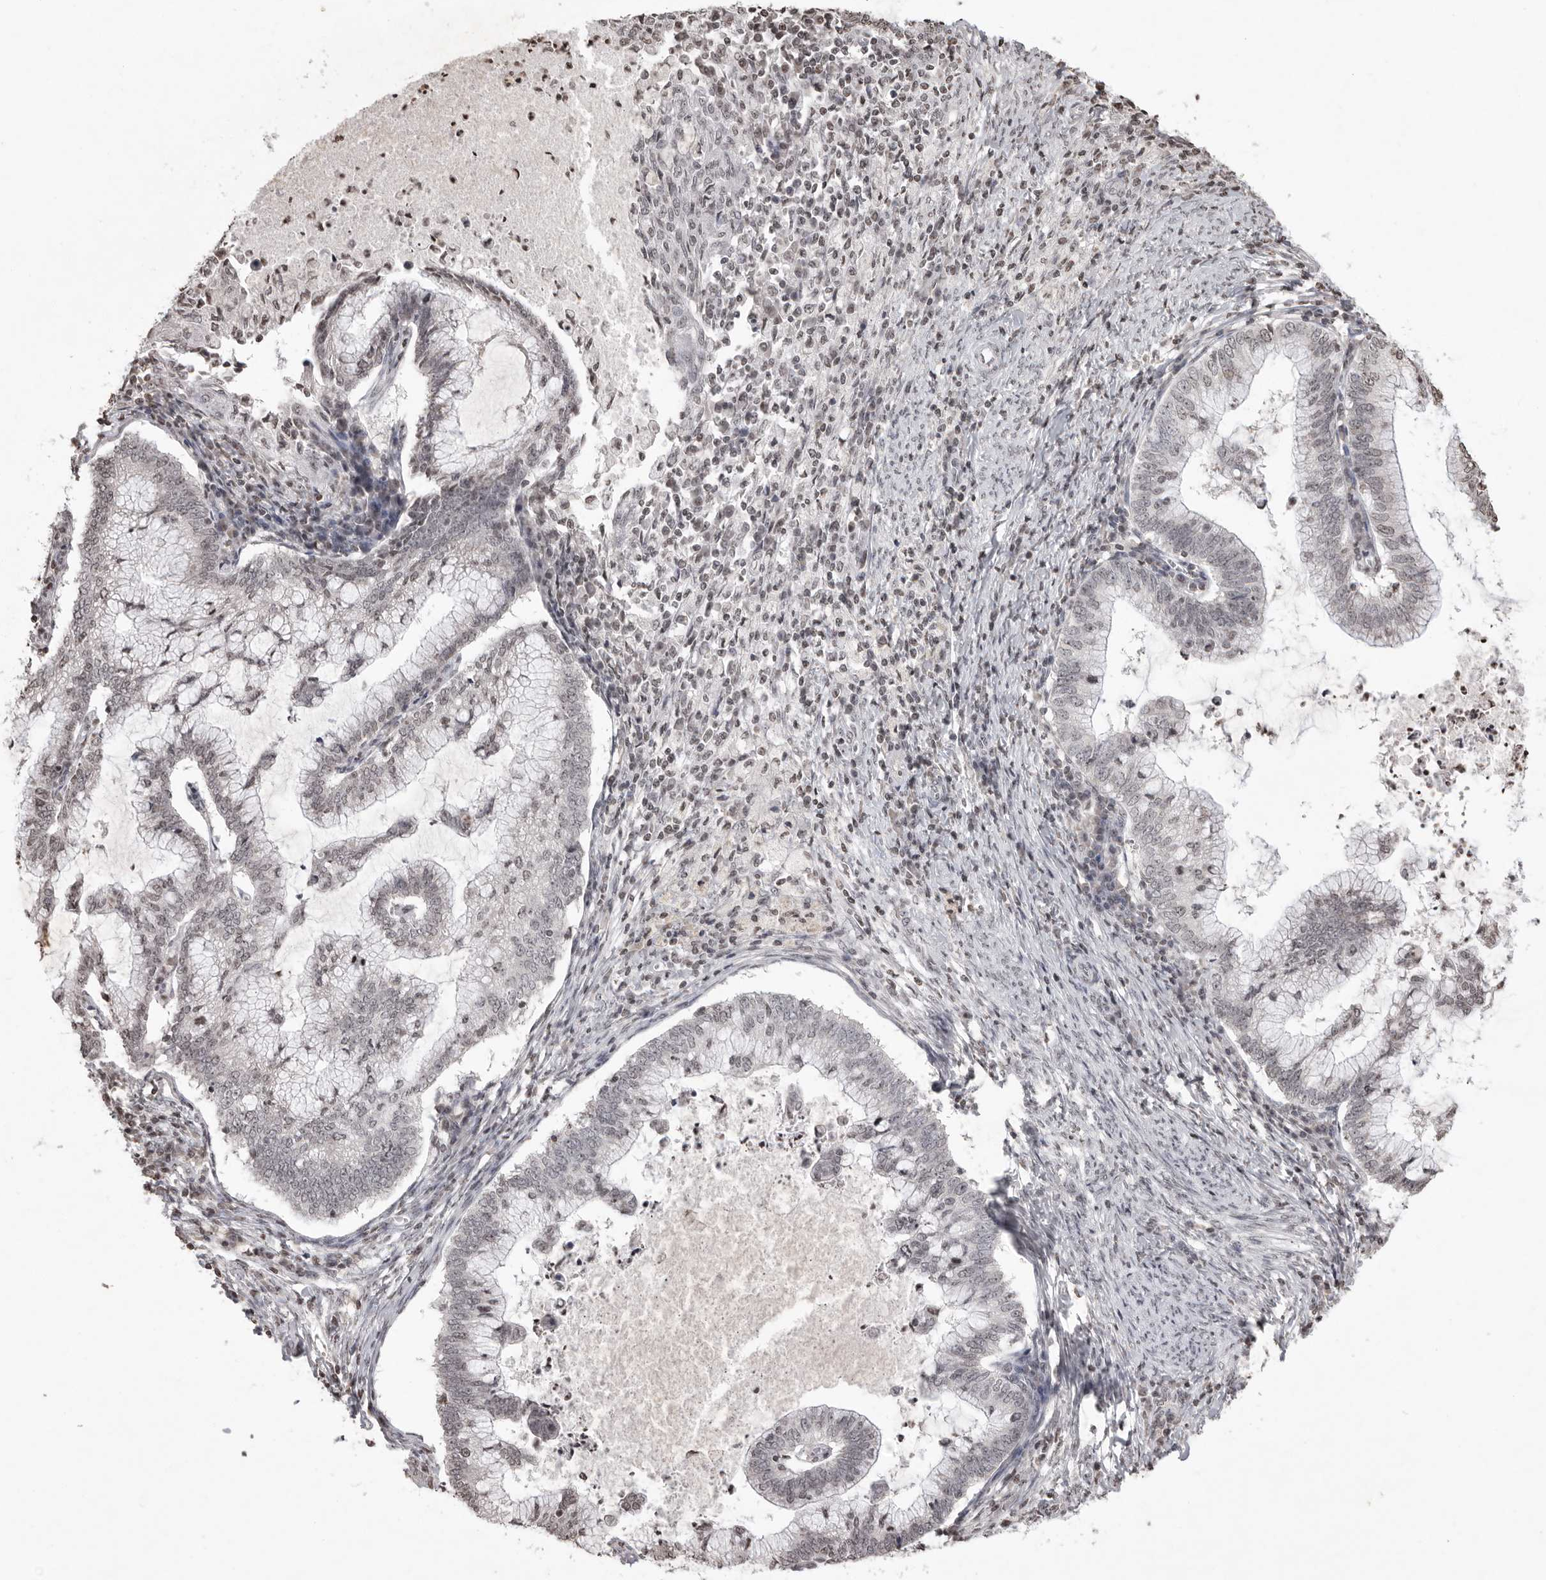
{"staining": {"intensity": "negative", "quantity": "none", "location": "none"}, "tissue": "cervical cancer", "cell_type": "Tumor cells", "image_type": "cancer", "snomed": [{"axis": "morphology", "description": "Adenocarcinoma, NOS"}, {"axis": "topography", "description": "Cervix"}], "caption": "The immunohistochemistry micrograph has no significant staining in tumor cells of cervical adenocarcinoma tissue.", "gene": "WDR45", "patient": {"sex": "female", "age": 36}}